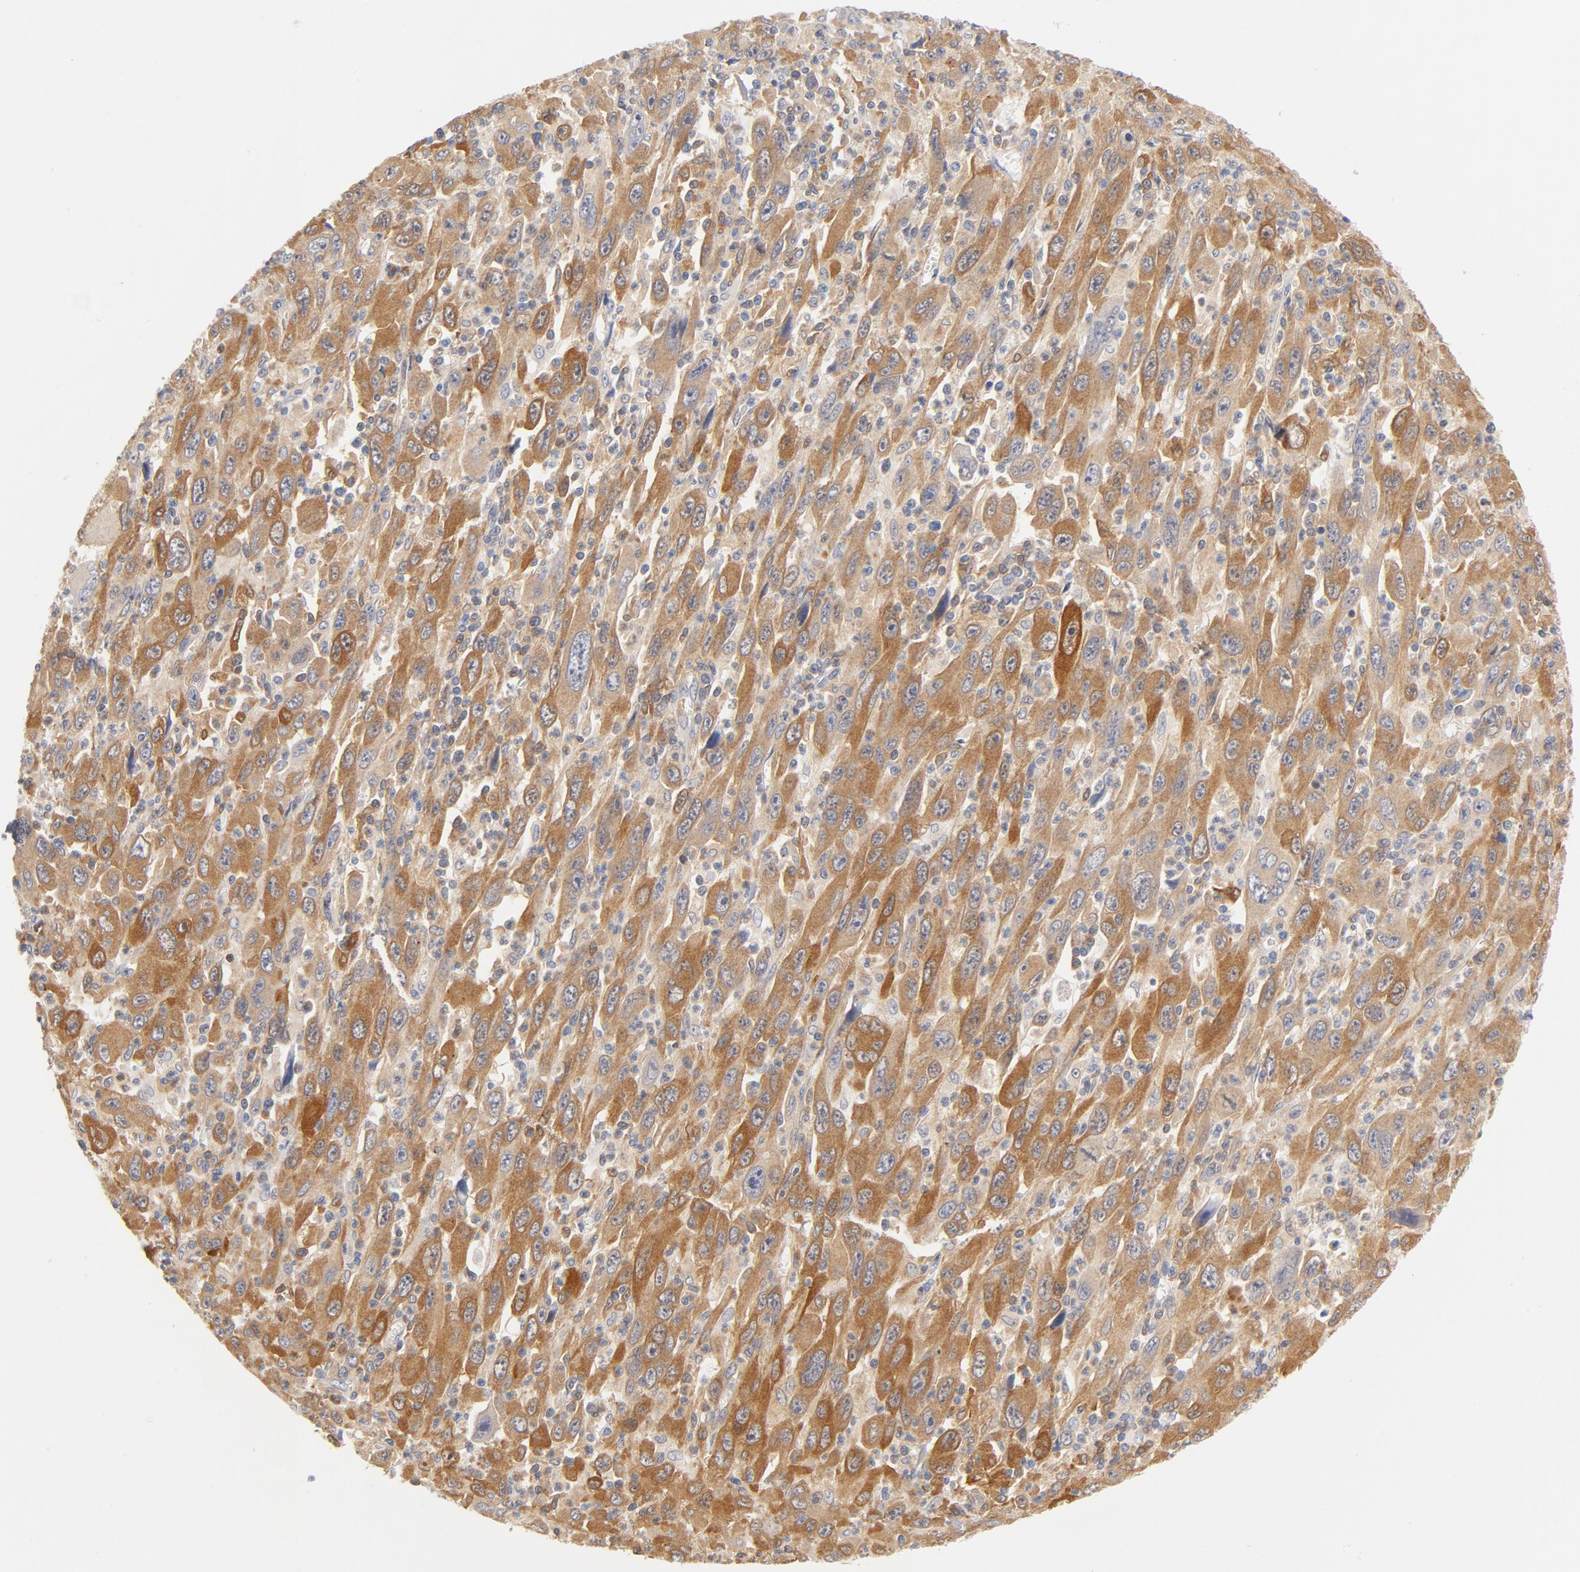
{"staining": {"intensity": "moderate", "quantity": "25%-75%", "location": "cytoplasmic/membranous"}, "tissue": "melanoma", "cell_type": "Tumor cells", "image_type": "cancer", "snomed": [{"axis": "morphology", "description": "Malignant melanoma, Metastatic site"}, {"axis": "topography", "description": "Skin"}], "caption": "Immunohistochemical staining of melanoma demonstrates medium levels of moderate cytoplasmic/membranous protein positivity in approximately 25%-75% of tumor cells.", "gene": "ASMTL", "patient": {"sex": "female", "age": 56}}